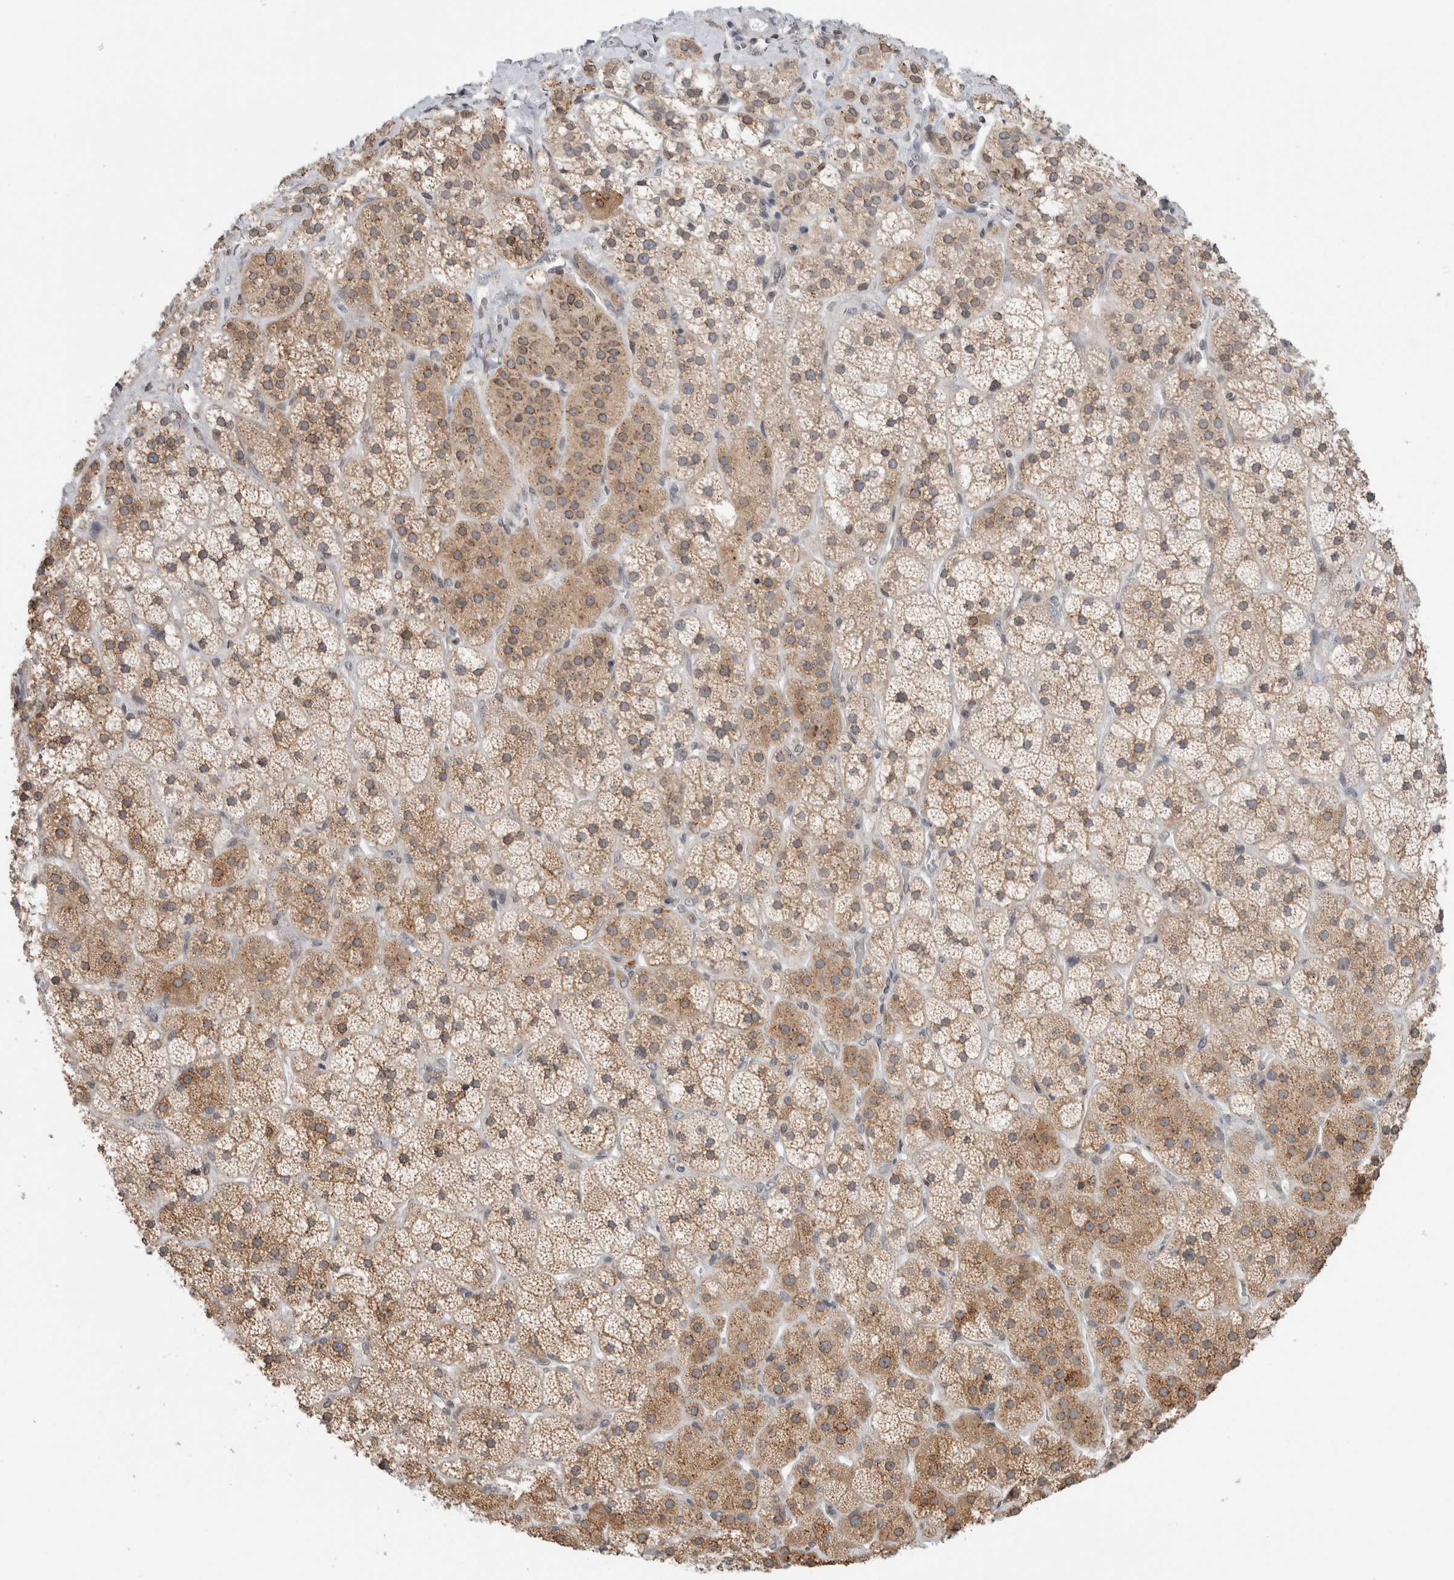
{"staining": {"intensity": "moderate", "quantity": ">75%", "location": "cytoplasmic/membranous"}, "tissue": "adrenal gland", "cell_type": "Glandular cells", "image_type": "normal", "snomed": [{"axis": "morphology", "description": "Normal tissue, NOS"}, {"axis": "topography", "description": "Adrenal gland"}], "caption": "Immunohistochemistry image of unremarkable adrenal gland: adrenal gland stained using immunohistochemistry exhibits medium levels of moderate protein expression localized specifically in the cytoplasmic/membranous of glandular cells, appearing as a cytoplasmic/membranous brown color.", "gene": "RBMX2", "patient": {"sex": "male", "age": 57}}